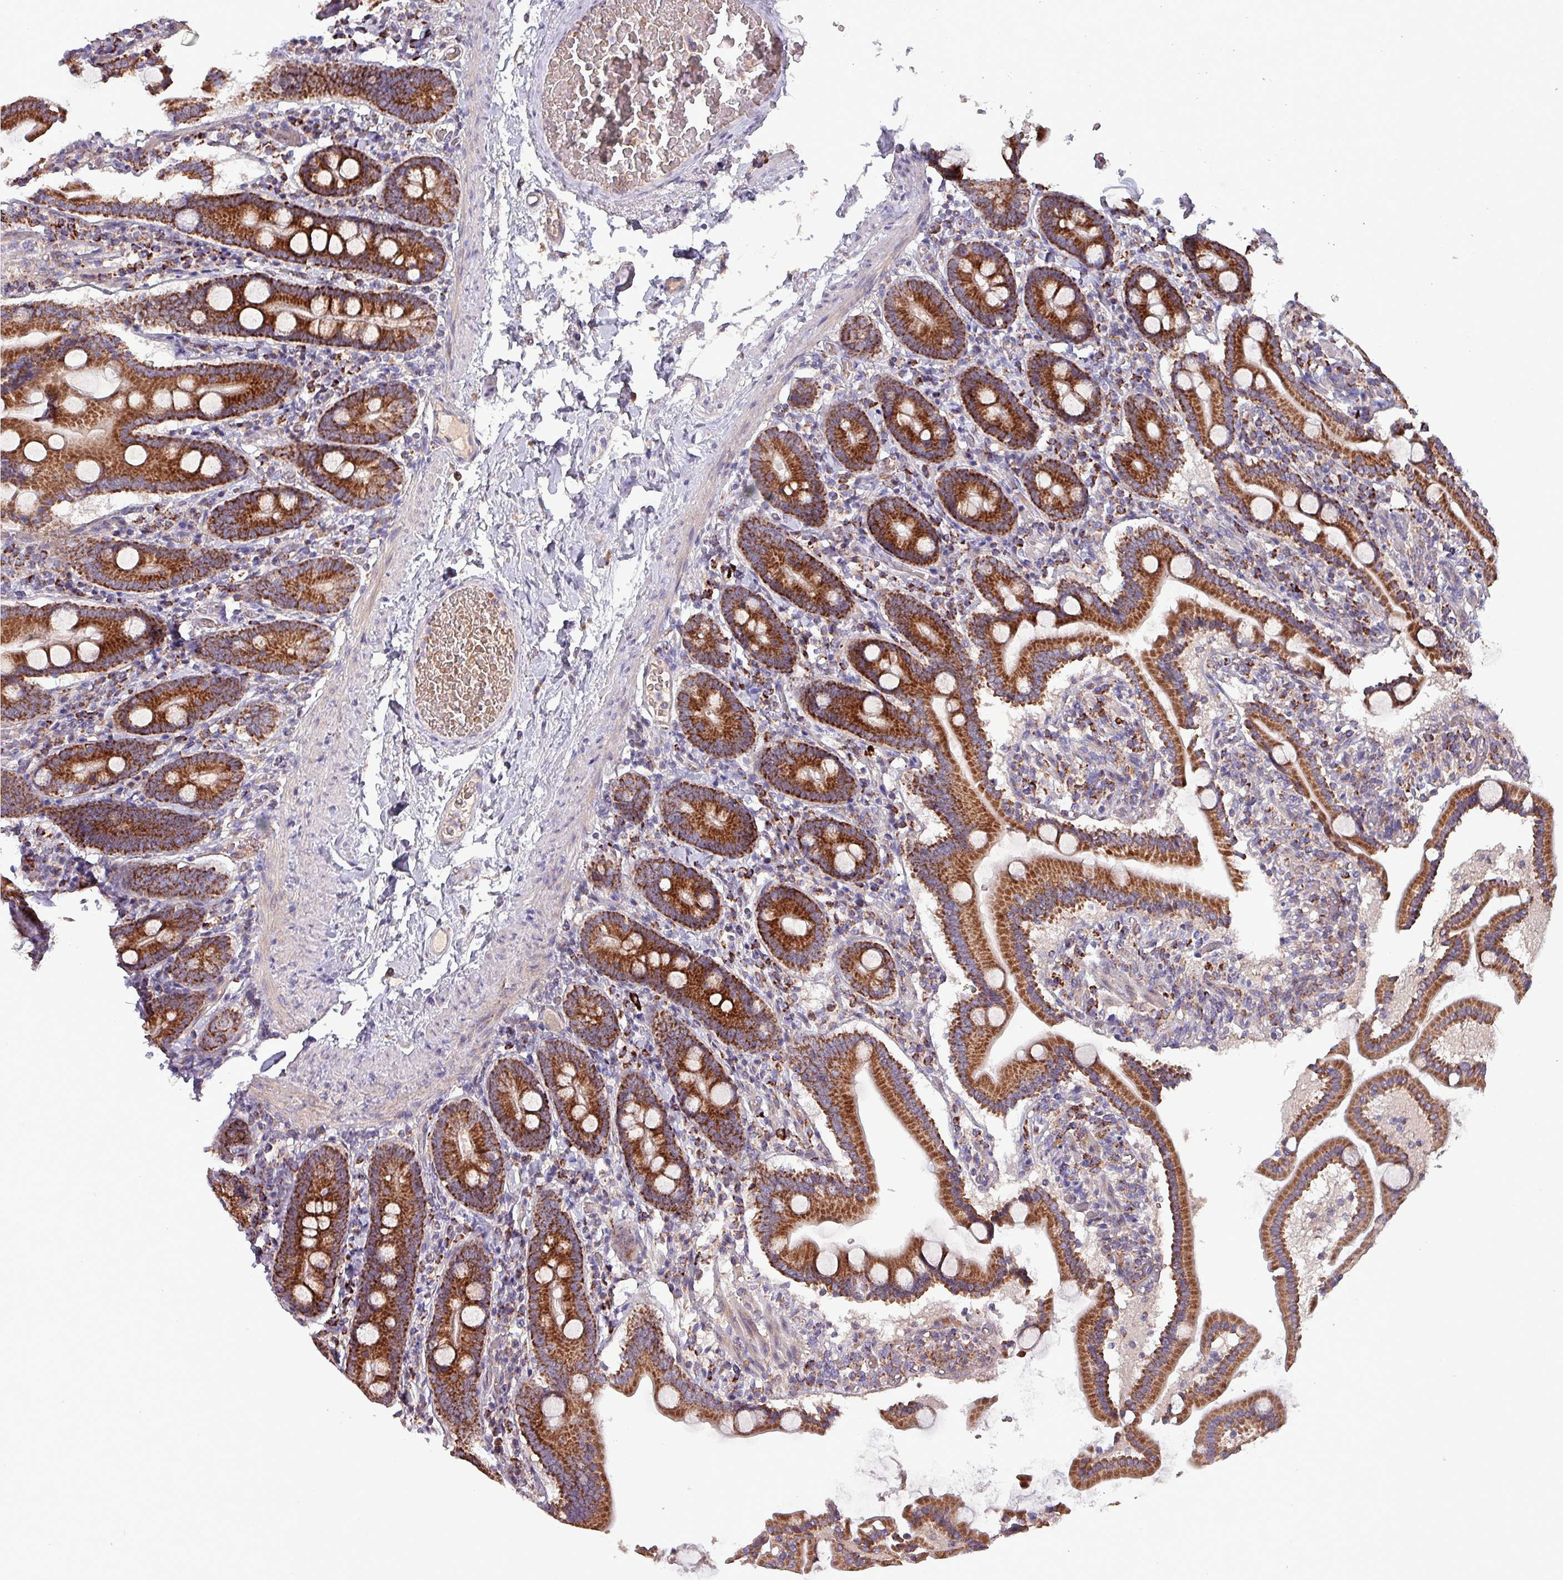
{"staining": {"intensity": "strong", "quantity": ">75%", "location": "cytoplasmic/membranous"}, "tissue": "duodenum", "cell_type": "Glandular cells", "image_type": "normal", "snomed": [{"axis": "morphology", "description": "Normal tissue, NOS"}, {"axis": "topography", "description": "Duodenum"}], "caption": "DAB (3,3'-diaminobenzidine) immunohistochemical staining of unremarkable human duodenum exhibits strong cytoplasmic/membranous protein positivity in about >75% of glandular cells. (DAB (3,3'-diaminobenzidine) IHC, brown staining for protein, blue staining for nuclei).", "gene": "ZNF322", "patient": {"sex": "male", "age": 55}}